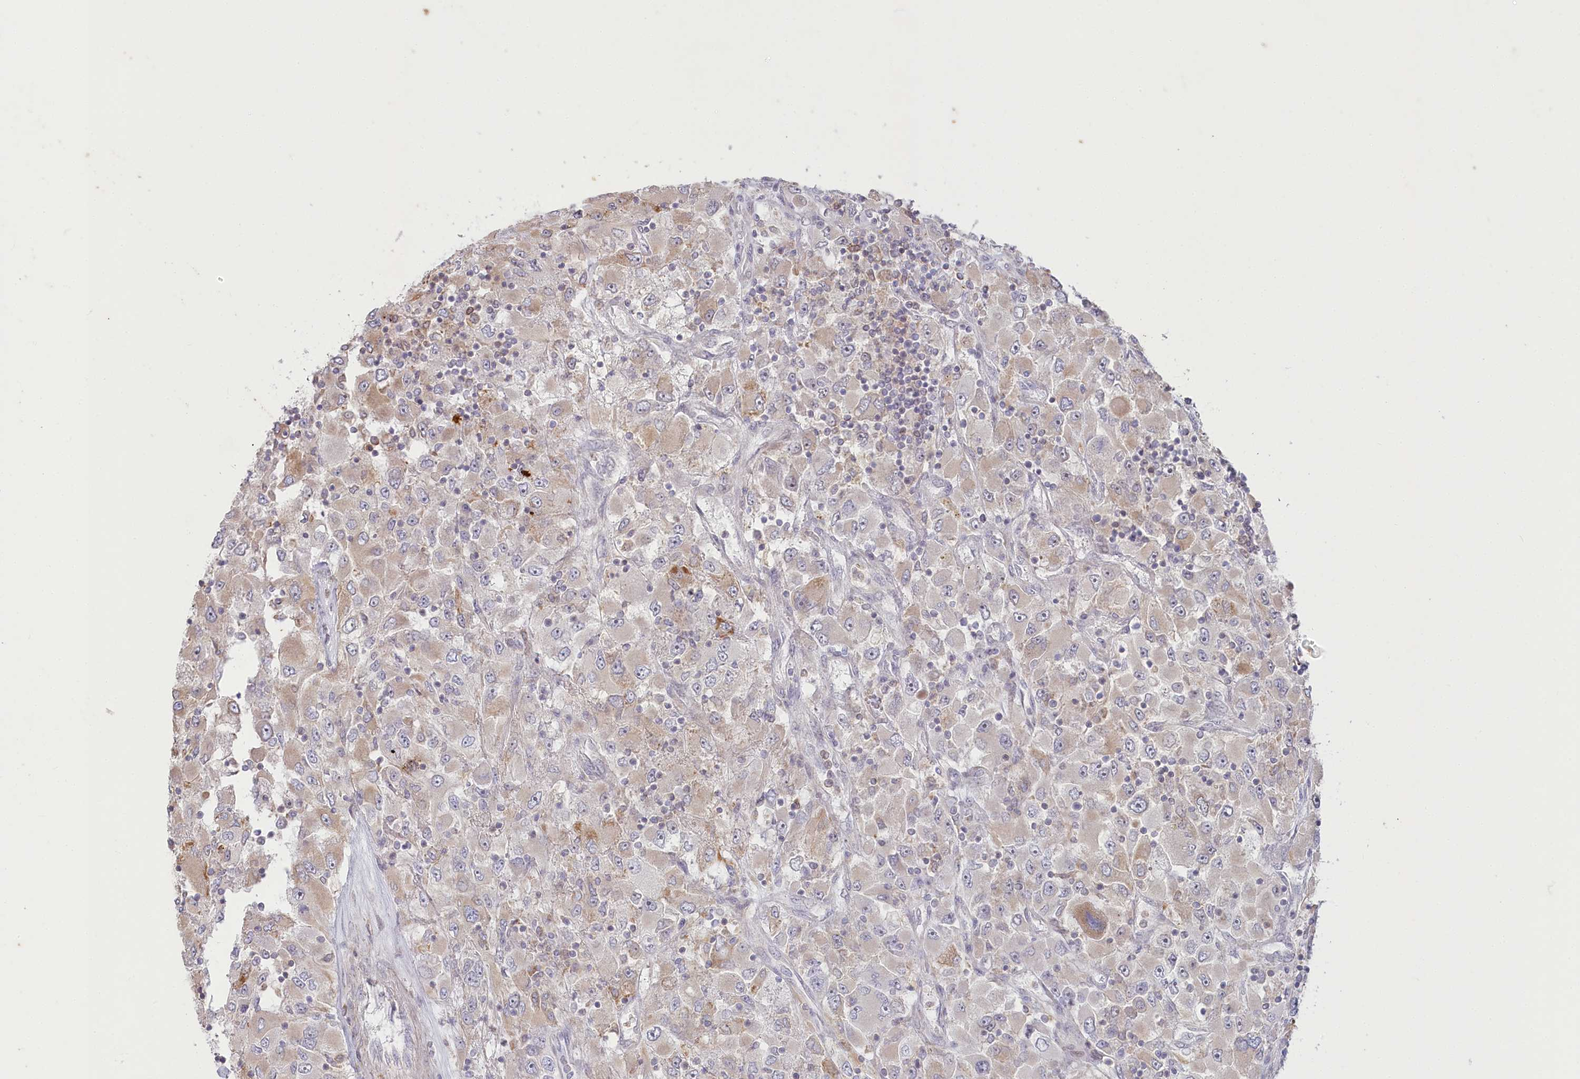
{"staining": {"intensity": "weak", "quantity": "25%-75%", "location": "cytoplasmic/membranous"}, "tissue": "renal cancer", "cell_type": "Tumor cells", "image_type": "cancer", "snomed": [{"axis": "morphology", "description": "Adenocarcinoma, NOS"}, {"axis": "topography", "description": "Kidney"}], "caption": "There is low levels of weak cytoplasmic/membranous expression in tumor cells of adenocarcinoma (renal), as demonstrated by immunohistochemical staining (brown color).", "gene": "MTG1", "patient": {"sex": "female", "age": 52}}